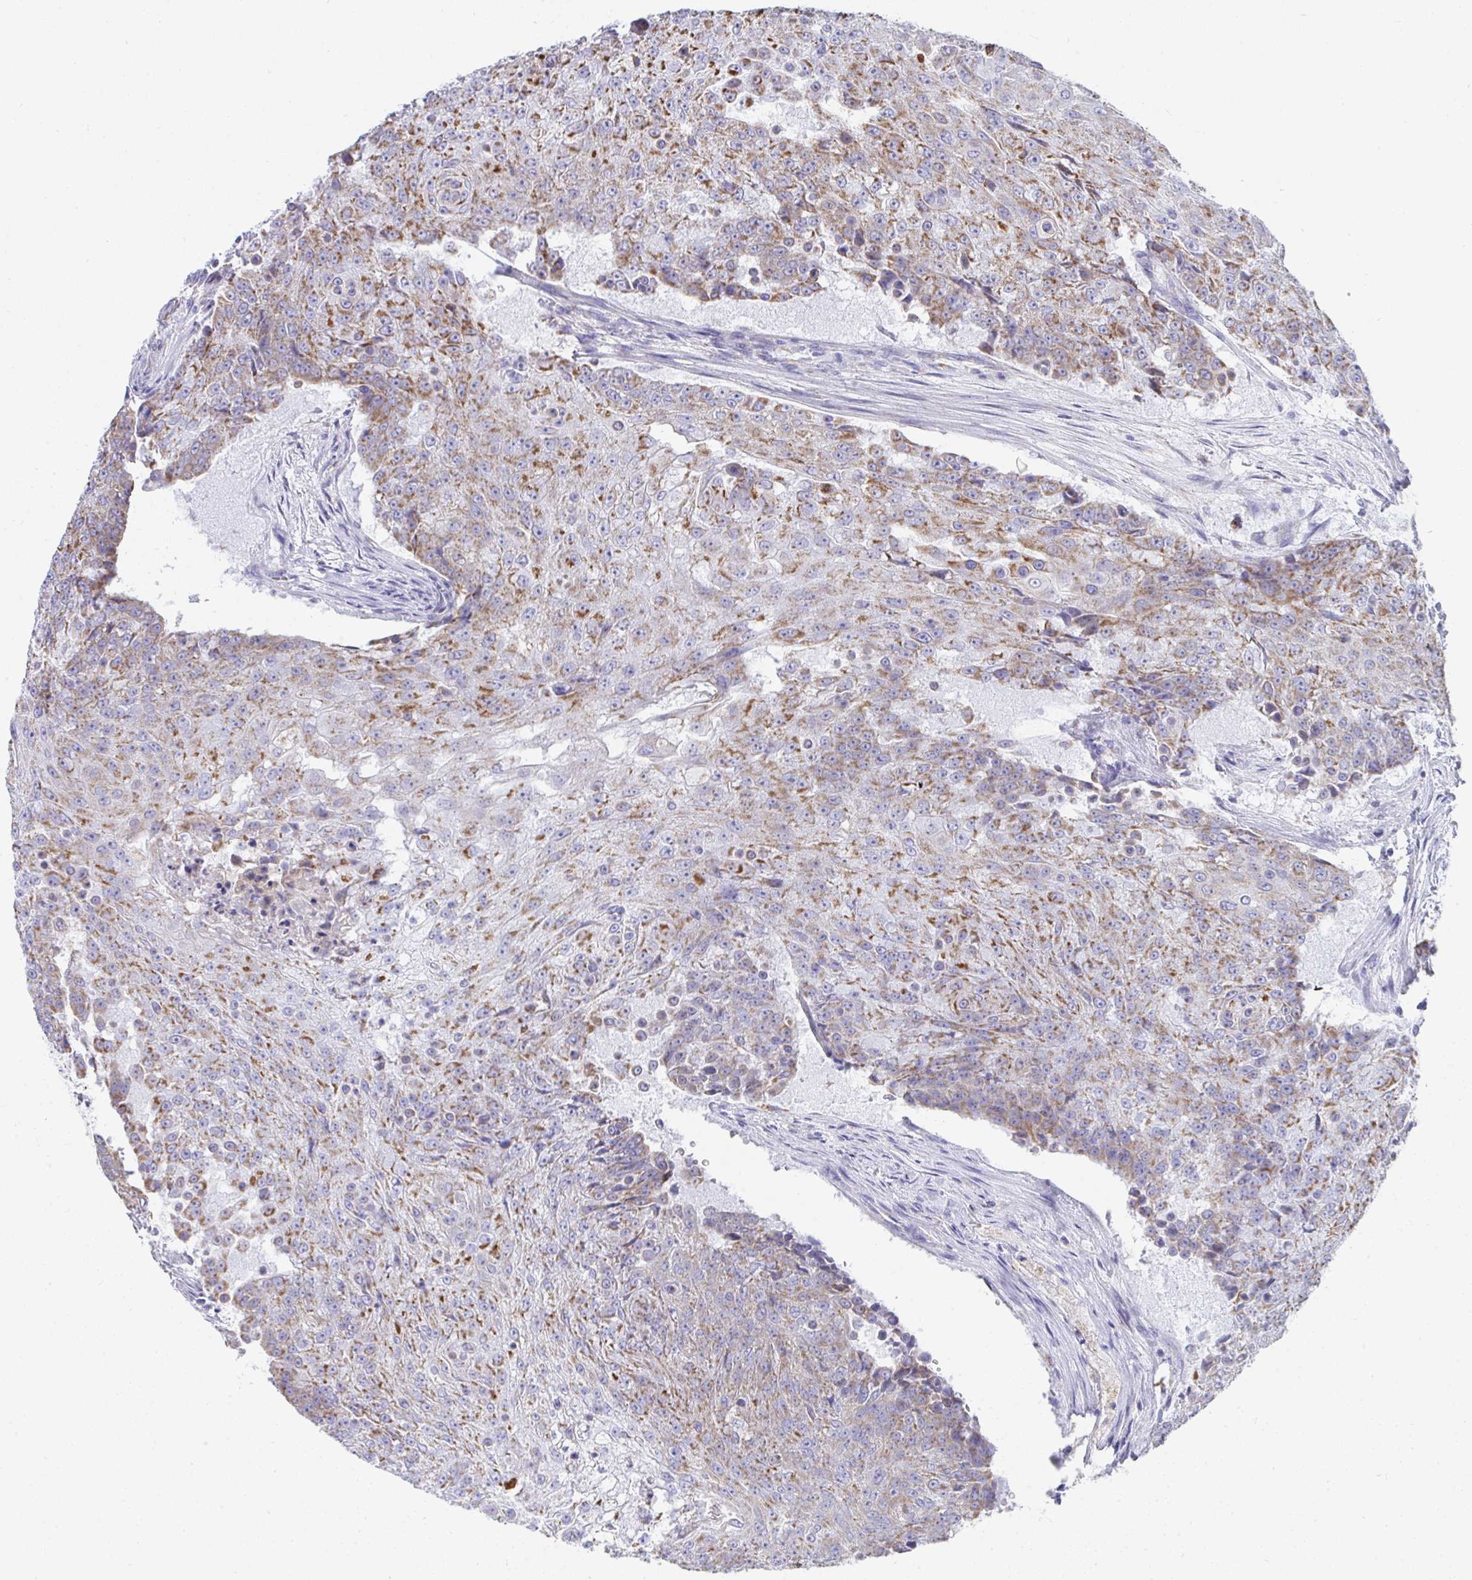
{"staining": {"intensity": "moderate", "quantity": "25%-75%", "location": "cytoplasmic/membranous"}, "tissue": "urothelial cancer", "cell_type": "Tumor cells", "image_type": "cancer", "snomed": [{"axis": "morphology", "description": "Urothelial carcinoma, High grade"}, {"axis": "topography", "description": "Urinary bladder"}], "caption": "Immunohistochemistry (IHC) of urothelial cancer shows medium levels of moderate cytoplasmic/membranous positivity in about 25%-75% of tumor cells.", "gene": "AIFM1", "patient": {"sex": "female", "age": 63}}